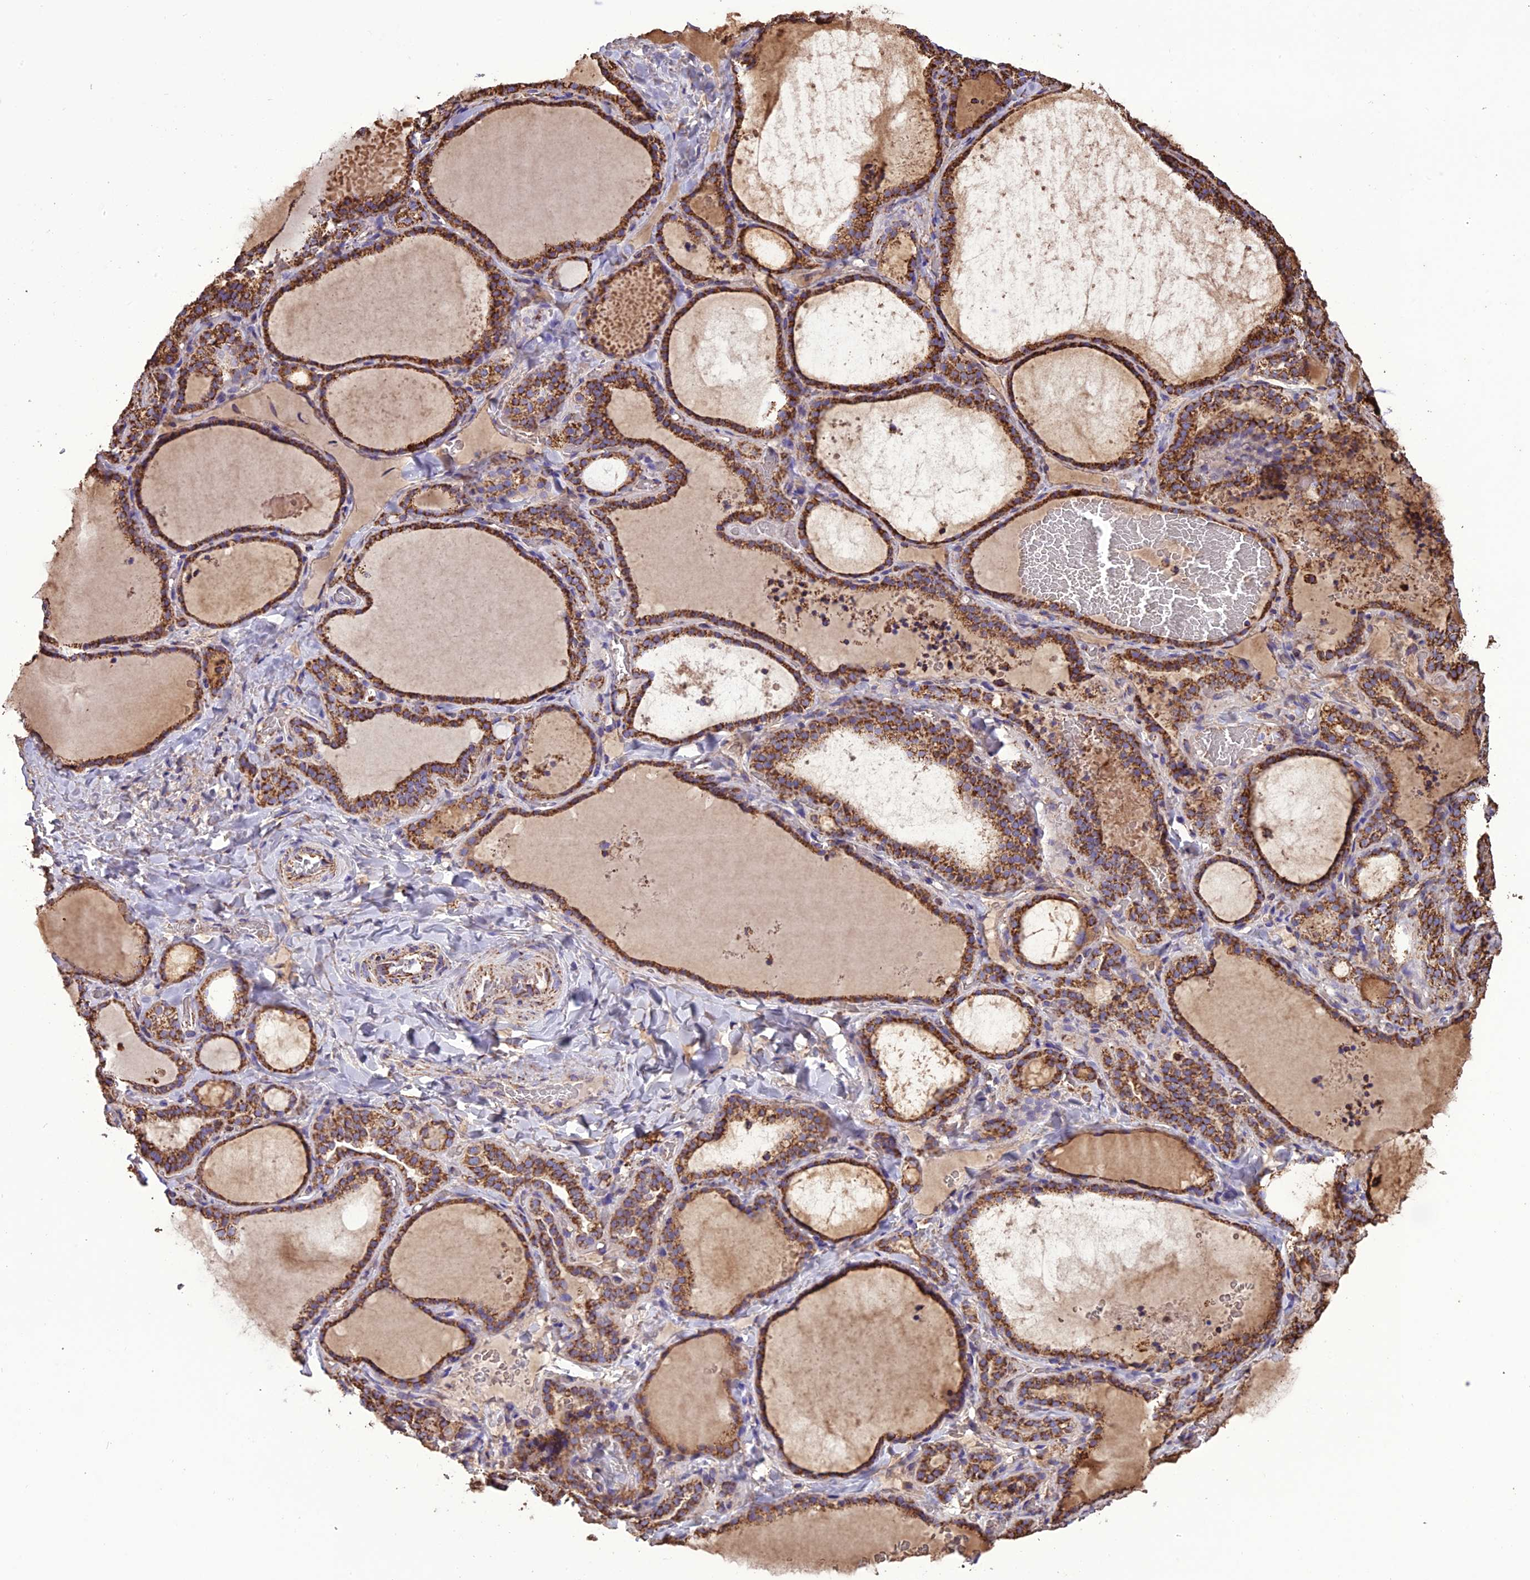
{"staining": {"intensity": "strong", "quantity": ">75%", "location": "cytoplasmic/membranous"}, "tissue": "thyroid gland", "cell_type": "Glandular cells", "image_type": "normal", "snomed": [{"axis": "morphology", "description": "Normal tissue, NOS"}, {"axis": "topography", "description": "Thyroid gland"}], "caption": "Immunohistochemistry (IHC) photomicrograph of unremarkable human thyroid gland stained for a protein (brown), which exhibits high levels of strong cytoplasmic/membranous positivity in about >75% of glandular cells.", "gene": "NDUFAF1", "patient": {"sex": "female", "age": 22}}